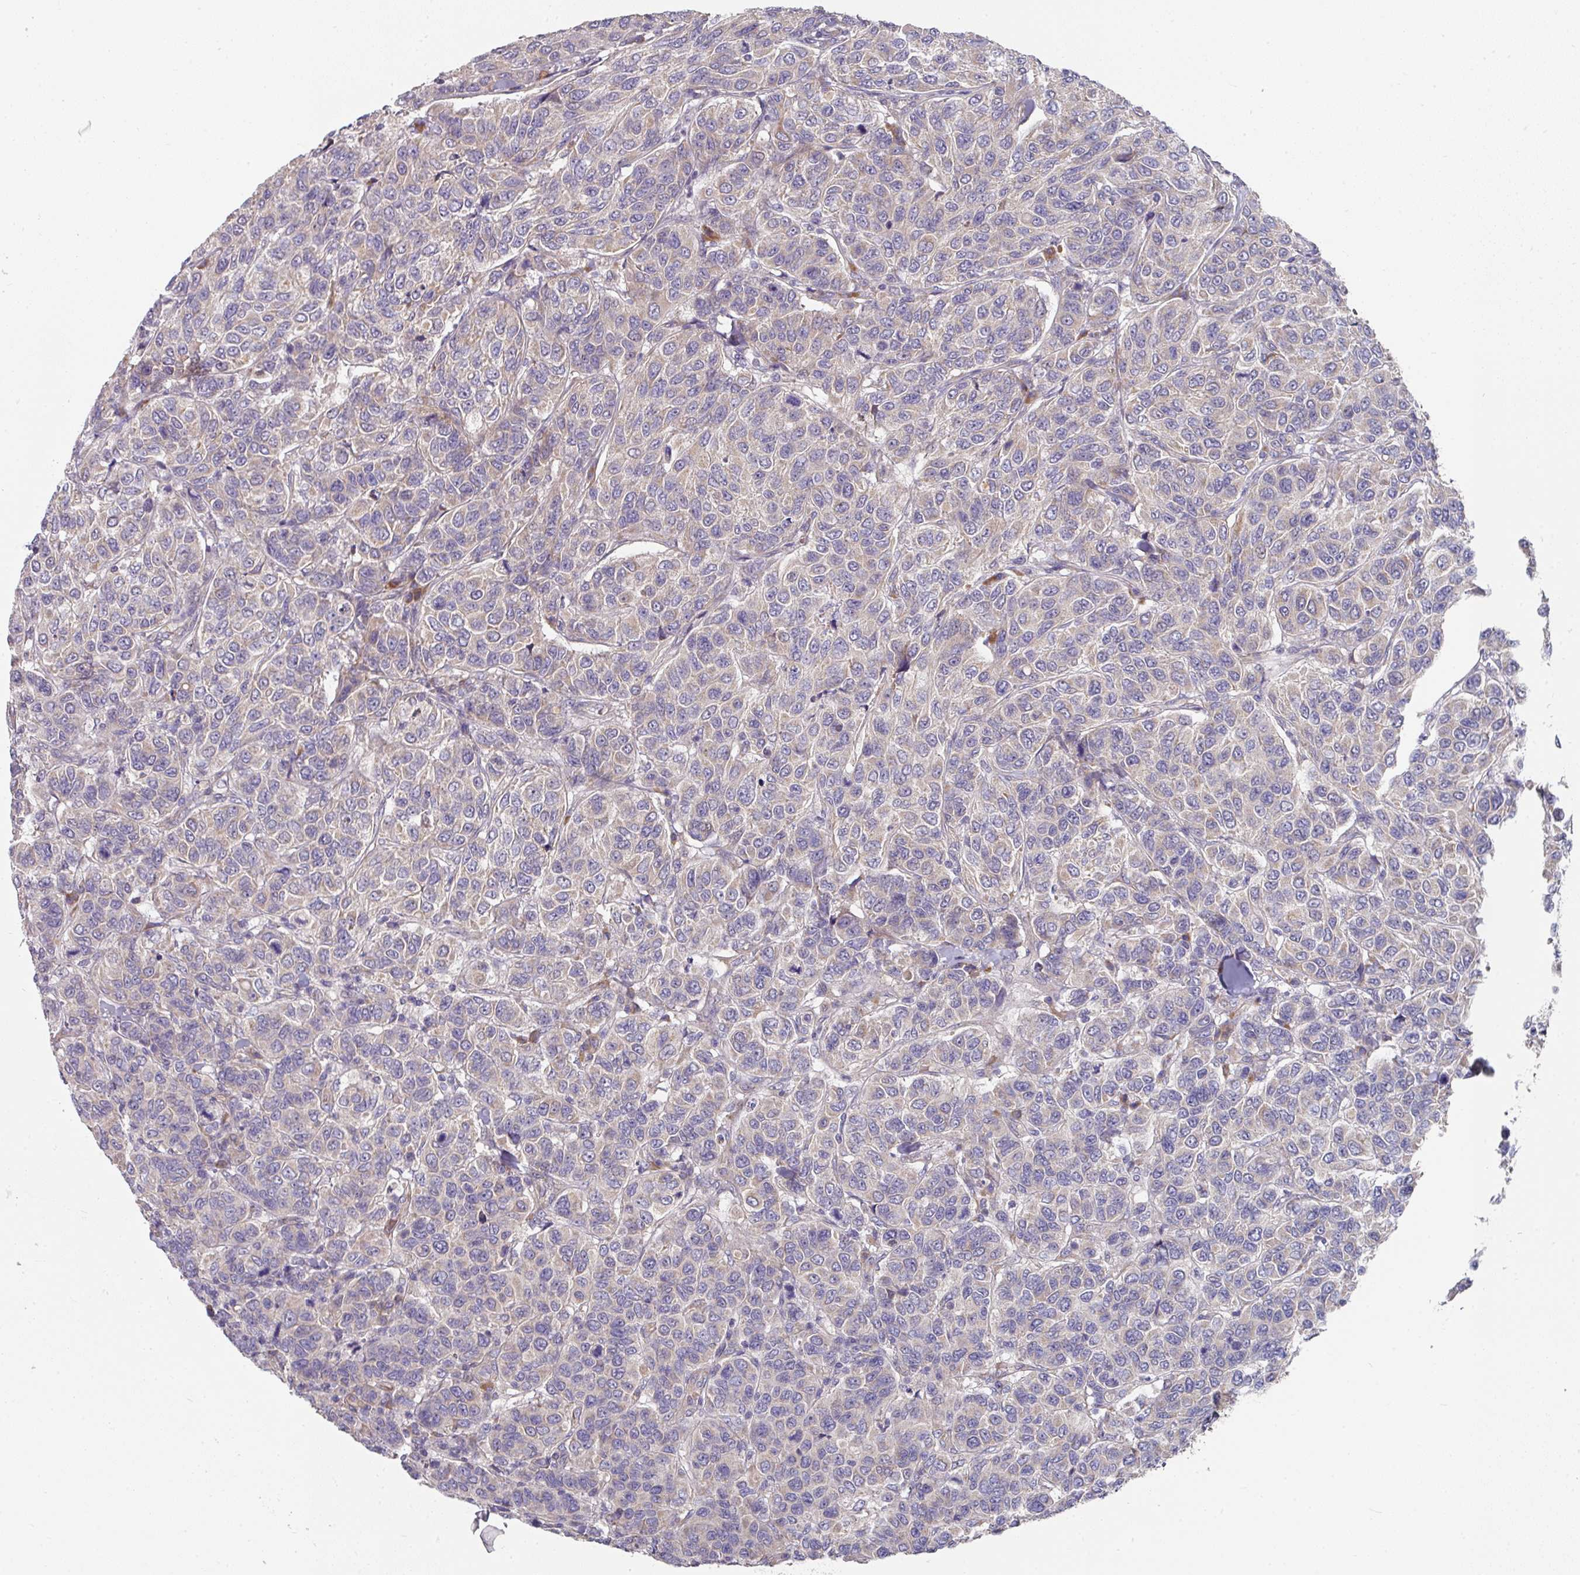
{"staining": {"intensity": "negative", "quantity": "none", "location": "none"}, "tissue": "breast cancer", "cell_type": "Tumor cells", "image_type": "cancer", "snomed": [{"axis": "morphology", "description": "Duct carcinoma"}, {"axis": "topography", "description": "Breast"}], "caption": "Tumor cells are negative for protein expression in human infiltrating ductal carcinoma (breast). (DAB (3,3'-diaminobenzidine) IHC, high magnification).", "gene": "PYROXD2", "patient": {"sex": "female", "age": 55}}